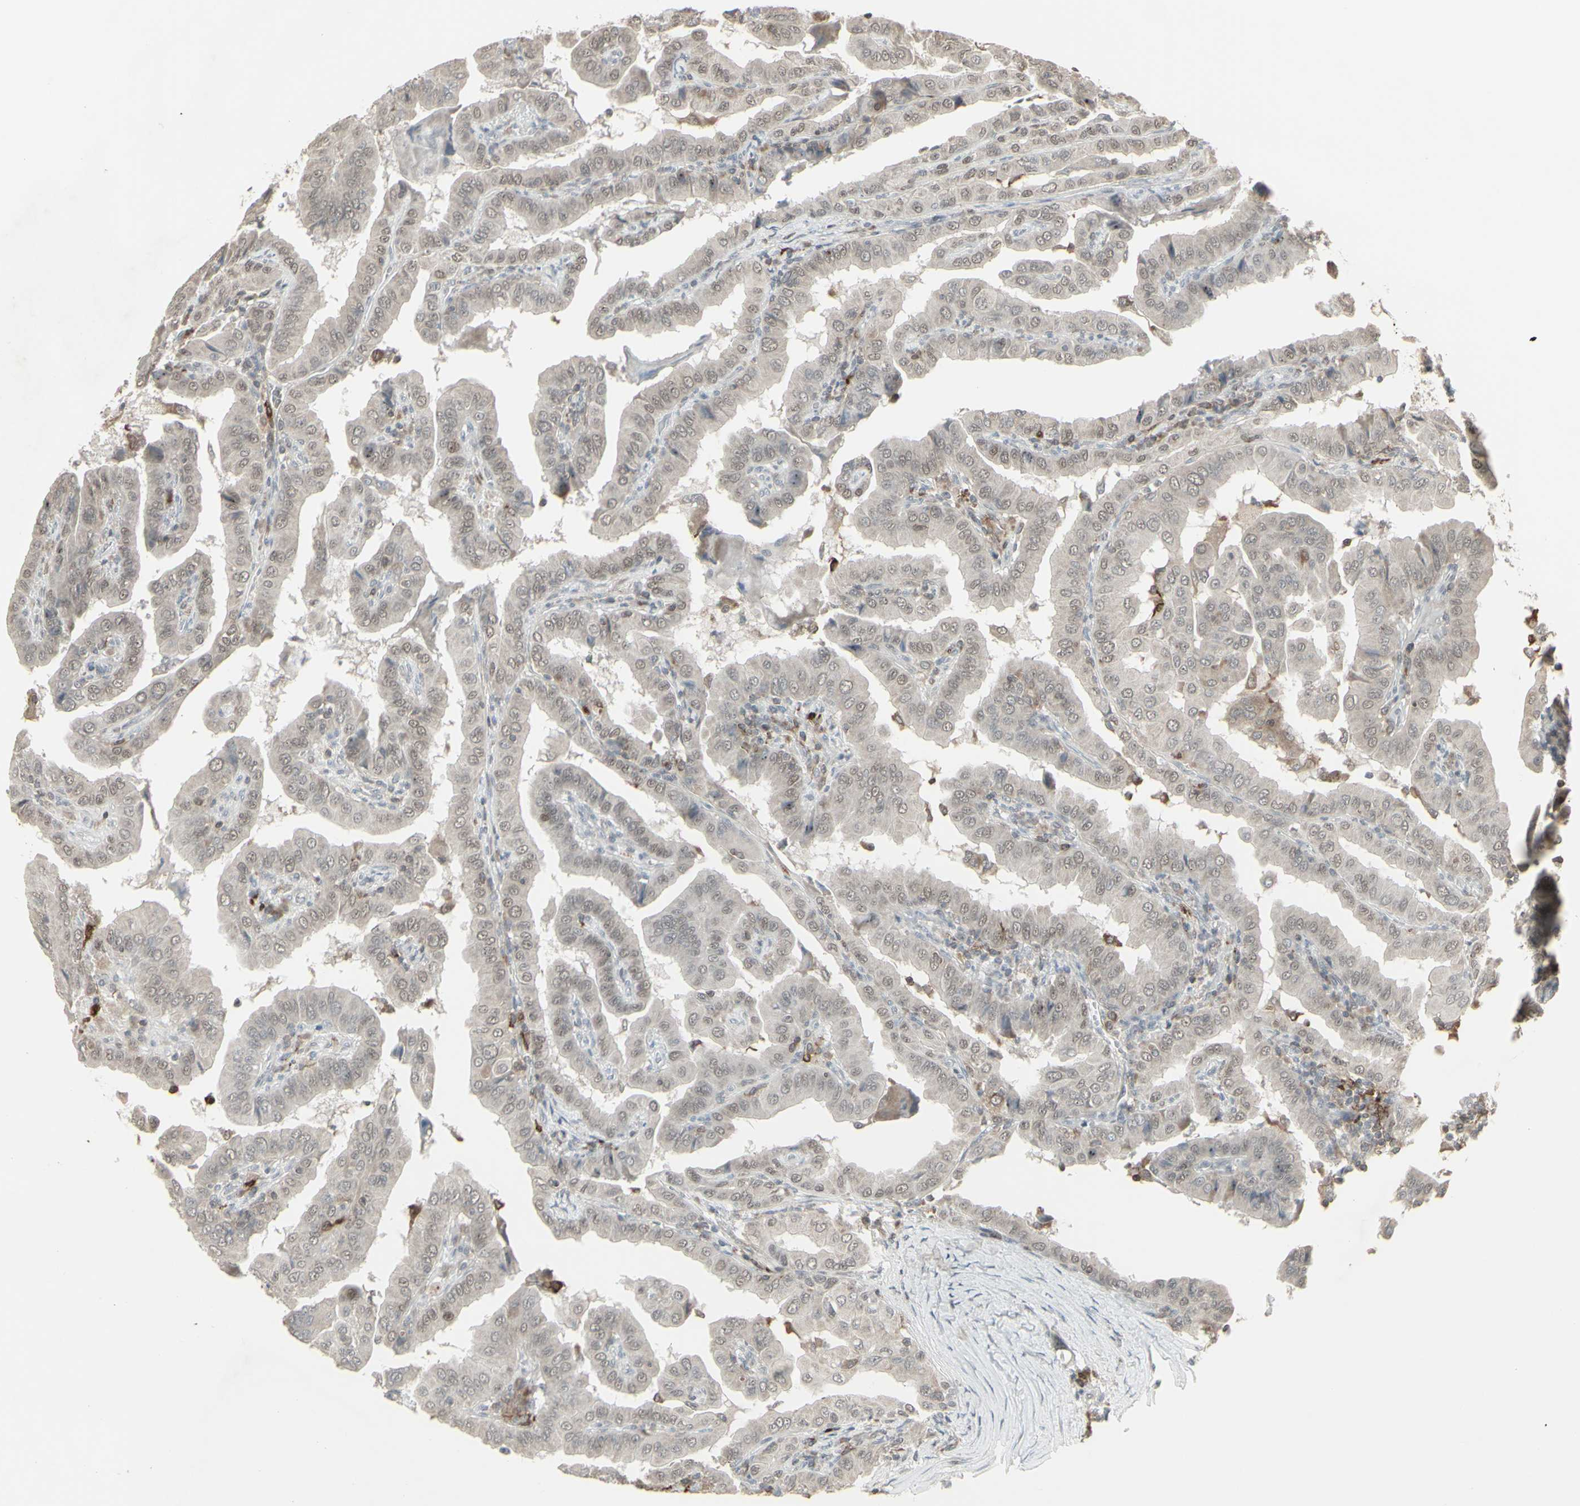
{"staining": {"intensity": "negative", "quantity": "none", "location": "none"}, "tissue": "thyroid cancer", "cell_type": "Tumor cells", "image_type": "cancer", "snomed": [{"axis": "morphology", "description": "Papillary adenocarcinoma, NOS"}, {"axis": "topography", "description": "Thyroid gland"}], "caption": "There is no significant positivity in tumor cells of papillary adenocarcinoma (thyroid). (DAB immunohistochemistry (IHC), high magnification).", "gene": "SAMSN1", "patient": {"sex": "male", "age": 33}}